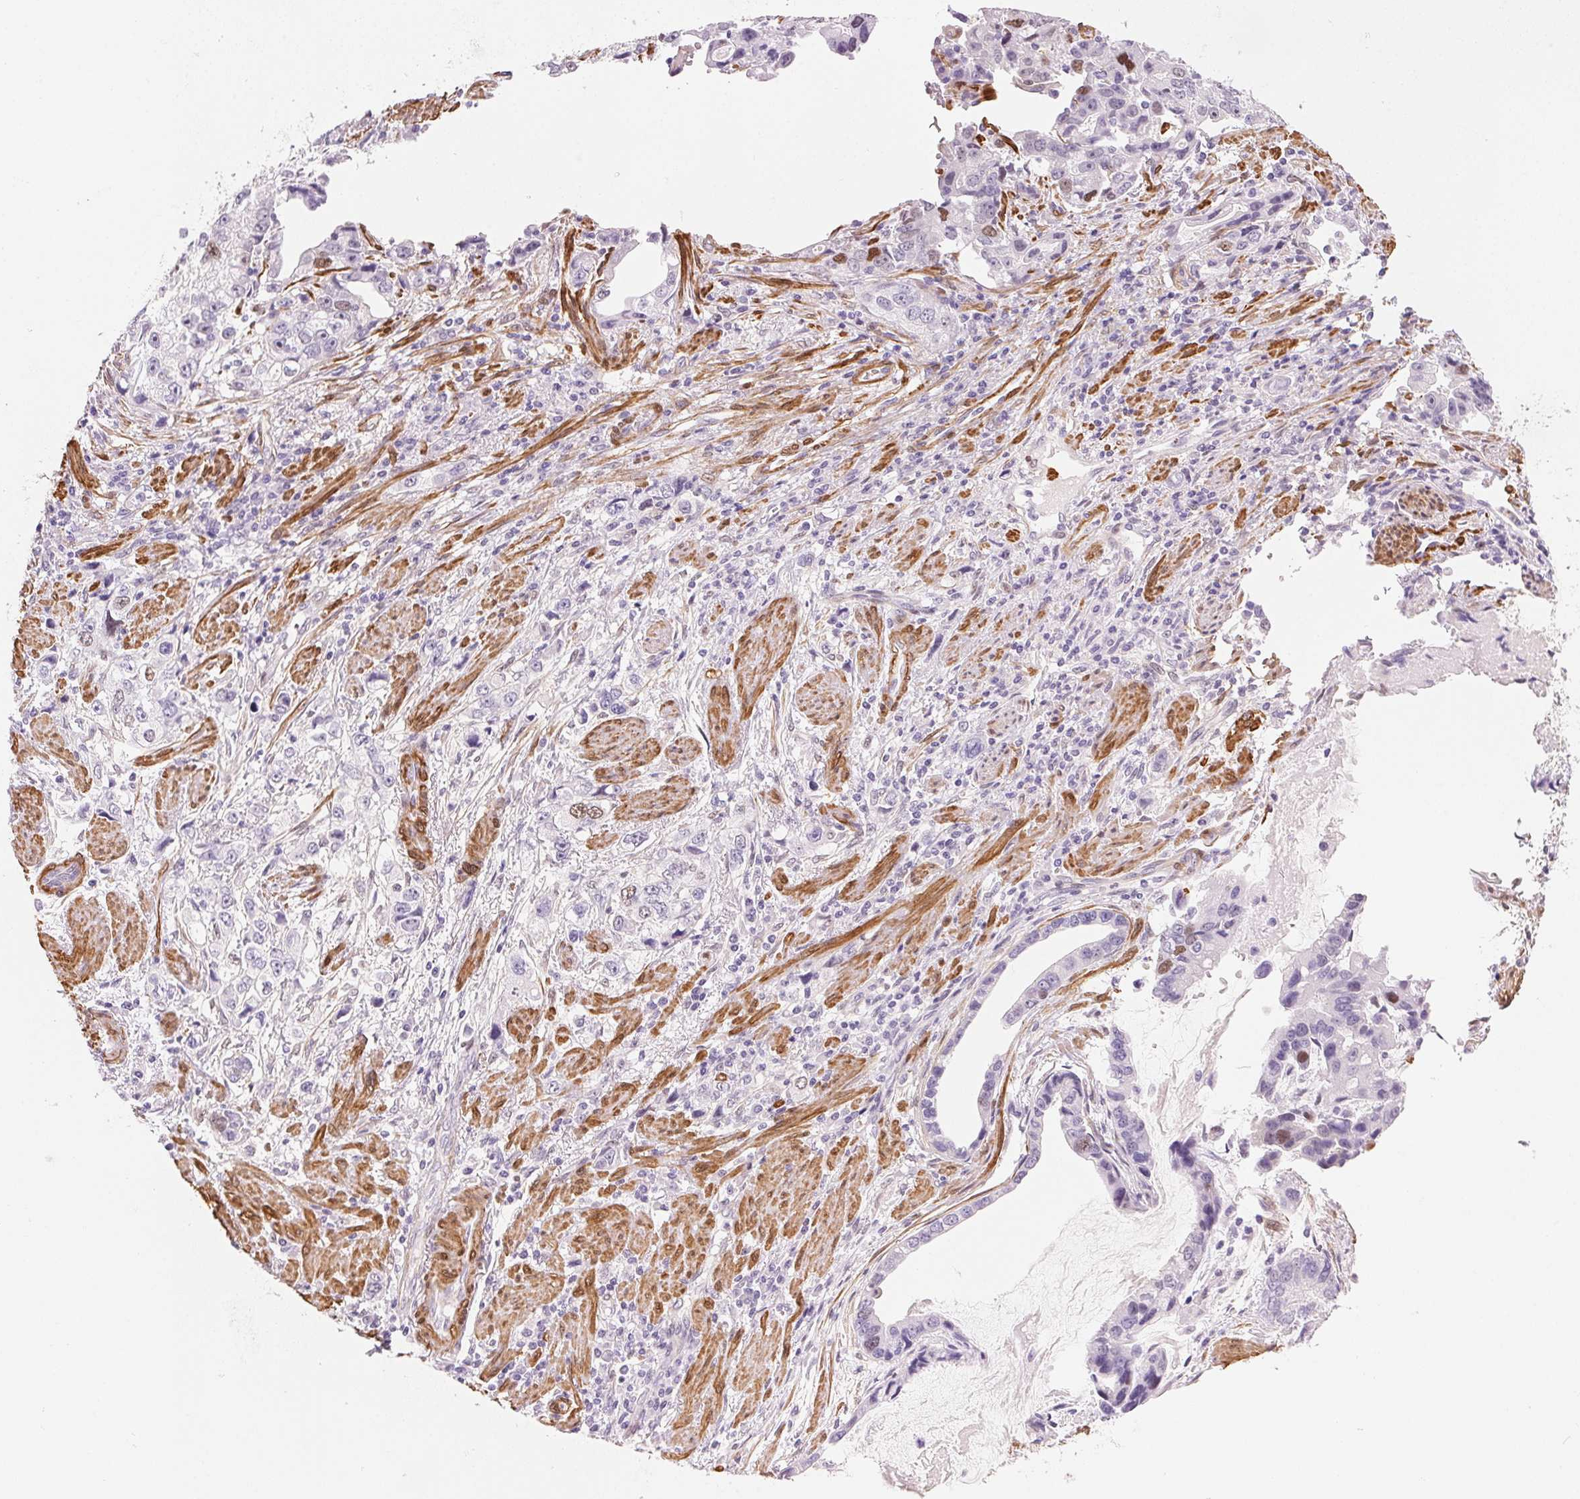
{"staining": {"intensity": "negative", "quantity": "none", "location": "none"}, "tissue": "stomach cancer", "cell_type": "Tumor cells", "image_type": "cancer", "snomed": [{"axis": "morphology", "description": "Adenocarcinoma, NOS"}, {"axis": "topography", "description": "Stomach, lower"}], "caption": "IHC of adenocarcinoma (stomach) reveals no positivity in tumor cells. (Brightfield microscopy of DAB immunohistochemistry (IHC) at high magnification).", "gene": "SMTN", "patient": {"sex": "female", "age": 93}}